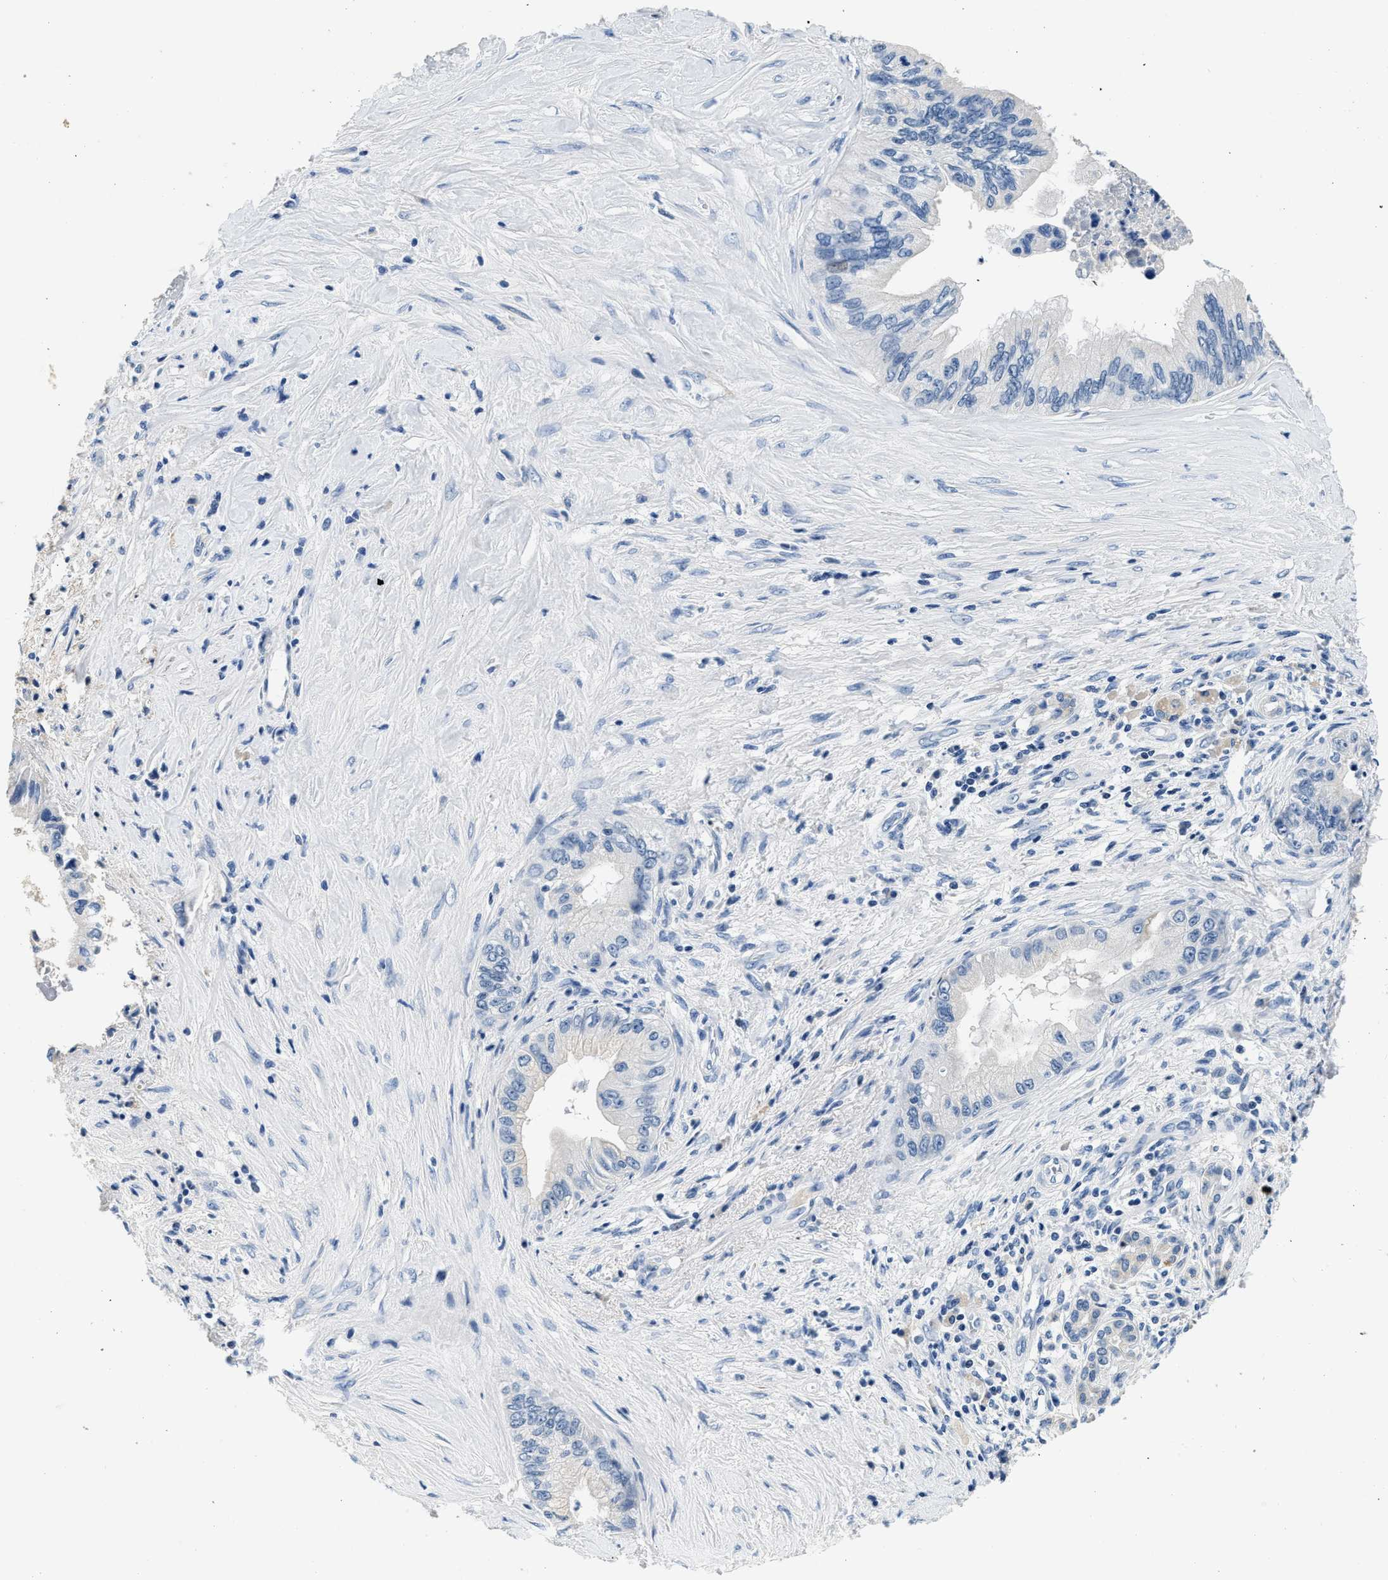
{"staining": {"intensity": "negative", "quantity": "none", "location": "none"}, "tissue": "pancreatic cancer", "cell_type": "Tumor cells", "image_type": "cancer", "snomed": [{"axis": "morphology", "description": "Adenocarcinoma, NOS"}, {"axis": "topography", "description": "Pancreas"}], "caption": "Immunohistochemistry of pancreatic cancer demonstrates no positivity in tumor cells. (DAB immunohistochemistry with hematoxylin counter stain).", "gene": "PCK2", "patient": {"sex": "female", "age": 73}}